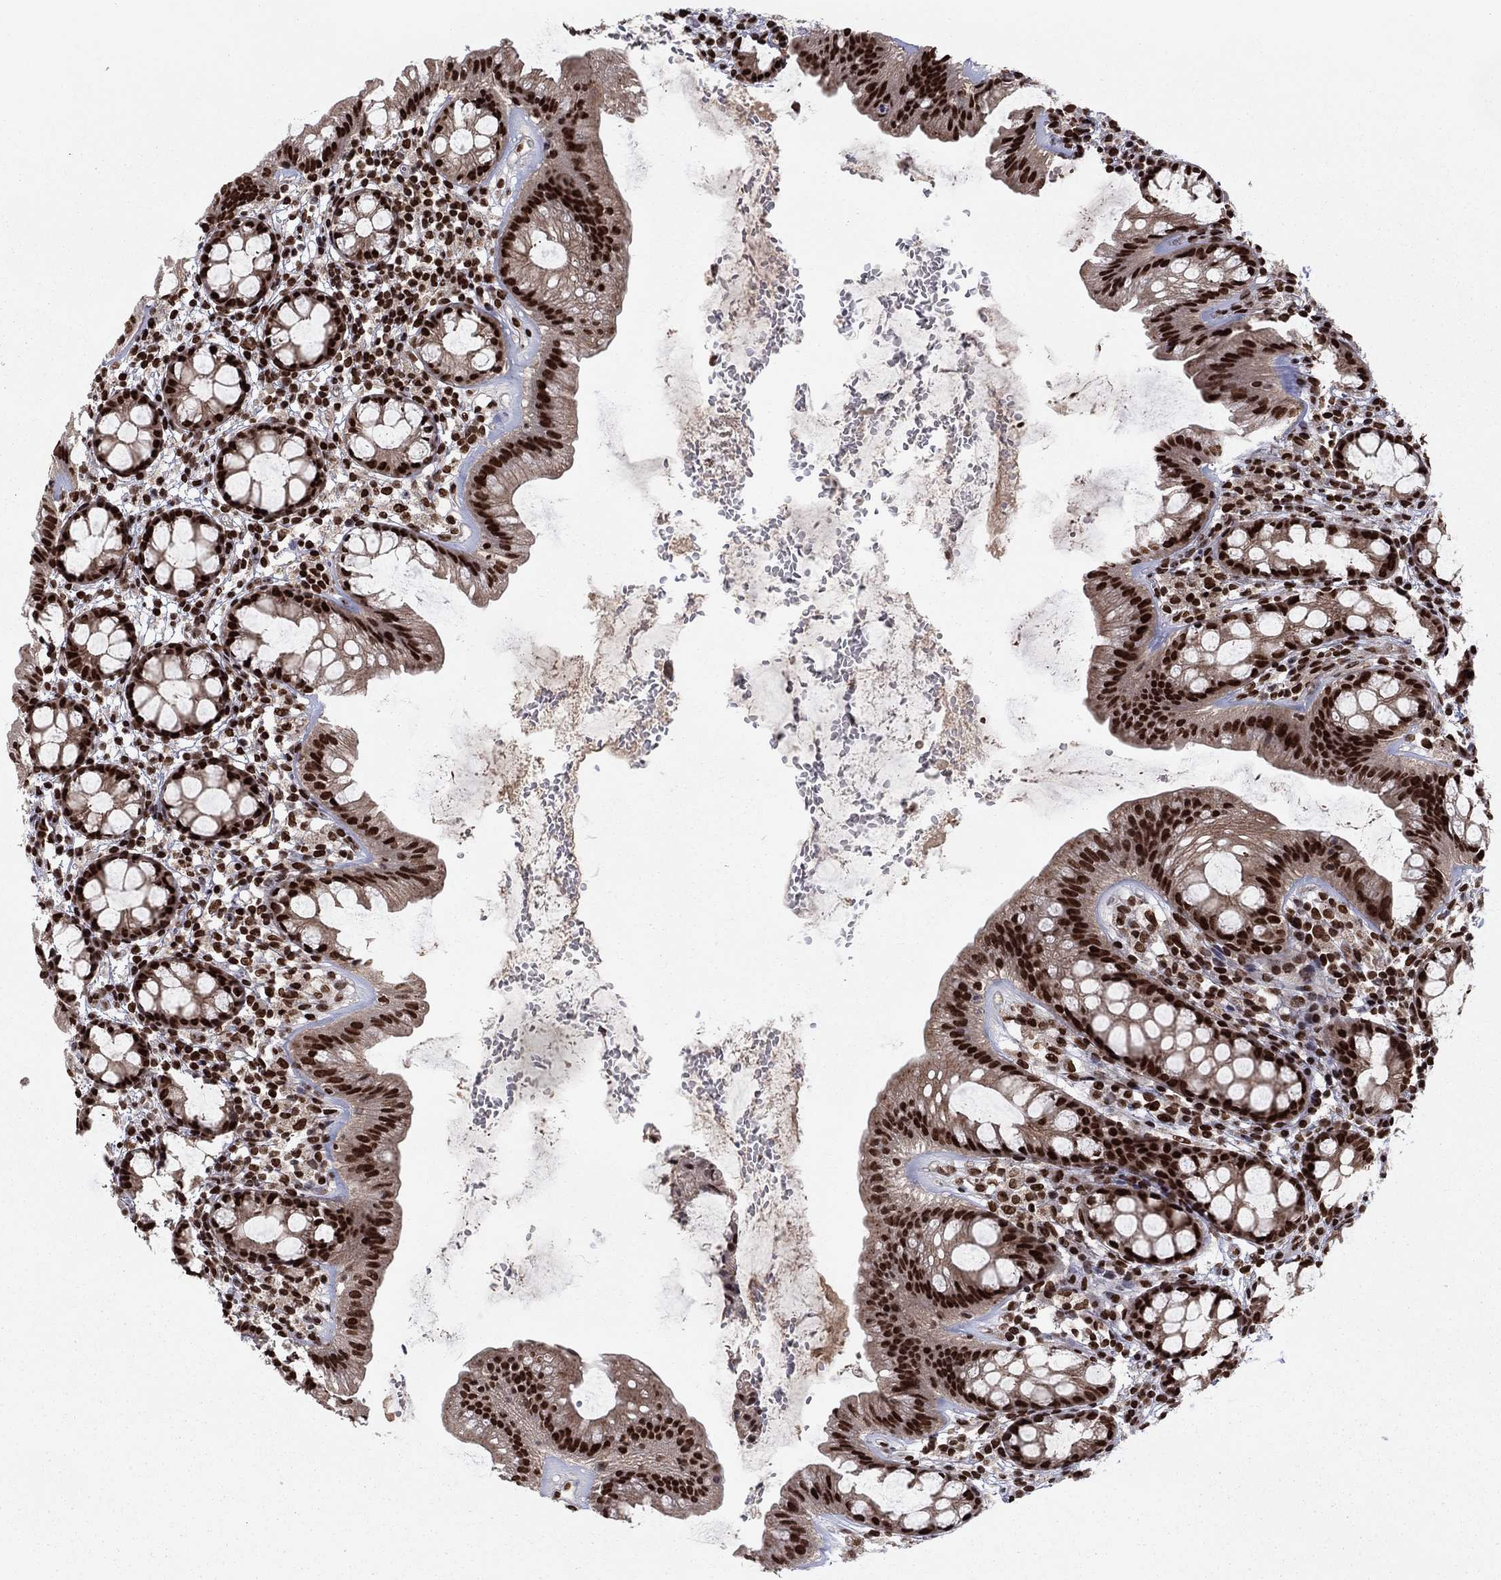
{"staining": {"intensity": "strong", "quantity": ">75%", "location": "nuclear"}, "tissue": "rectum", "cell_type": "Glandular cells", "image_type": "normal", "snomed": [{"axis": "morphology", "description": "Normal tissue, NOS"}, {"axis": "topography", "description": "Rectum"}], "caption": "Normal rectum shows strong nuclear positivity in approximately >75% of glandular cells.", "gene": "USP54", "patient": {"sex": "male", "age": 57}}